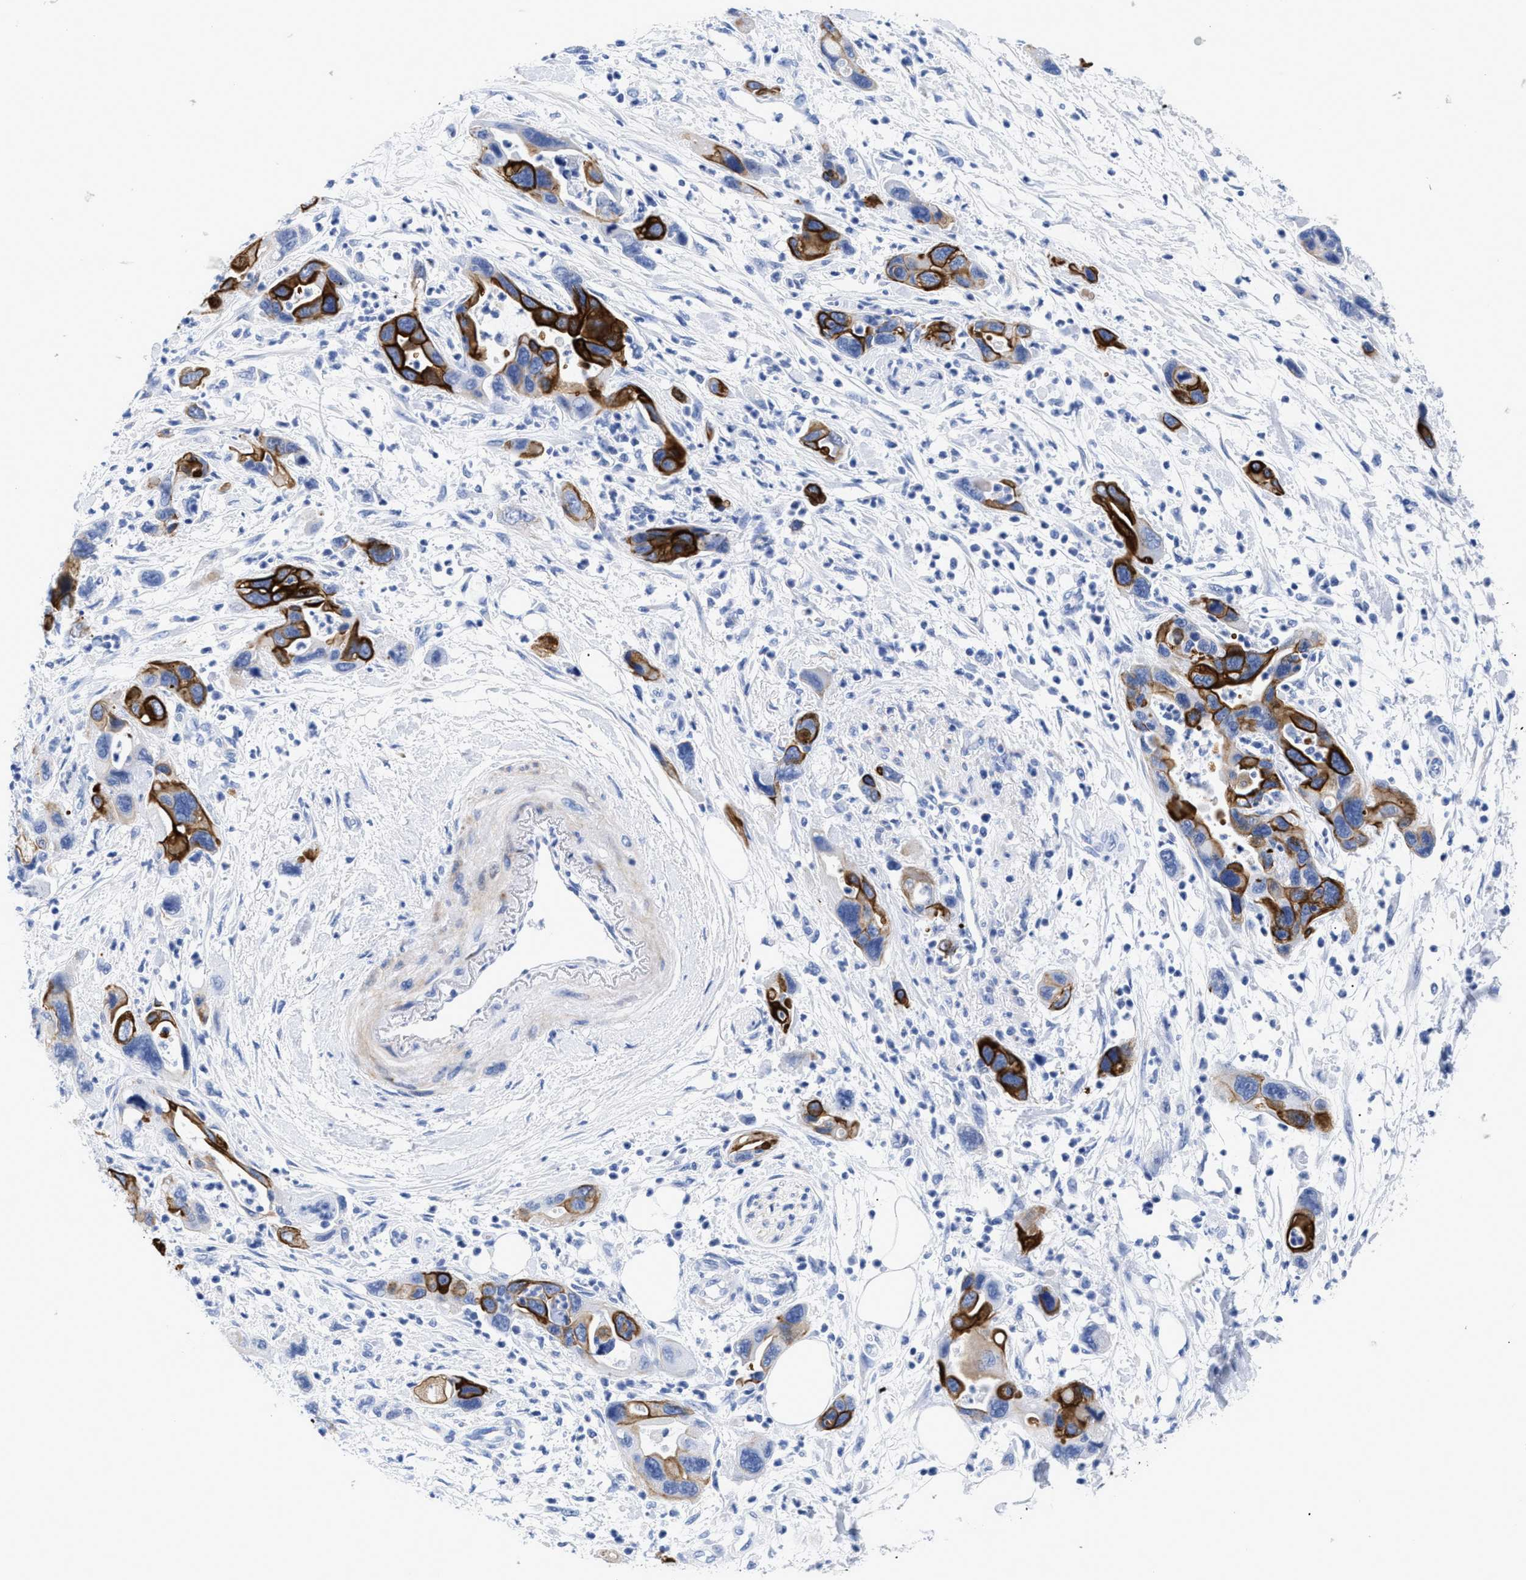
{"staining": {"intensity": "strong", "quantity": "25%-75%", "location": "cytoplasmic/membranous"}, "tissue": "pancreatic cancer", "cell_type": "Tumor cells", "image_type": "cancer", "snomed": [{"axis": "morphology", "description": "Normal tissue, NOS"}, {"axis": "morphology", "description": "Adenocarcinoma, NOS"}, {"axis": "topography", "description": "Pancreas"}], "caption": "Immunohistochemistry (IHC) histopathology image of neoplastic tissue: pancreatic cancer (adenocarcinoma) stained using immunohistochemistry shows high levels of strong protein expression localized specifically in the cytoplasmic/membranous of tumor cells, appearing as a cytoplasmic/membranous brown color.", "gene": "DUSP26", "patient": {"sex": "female", "age": 71}}